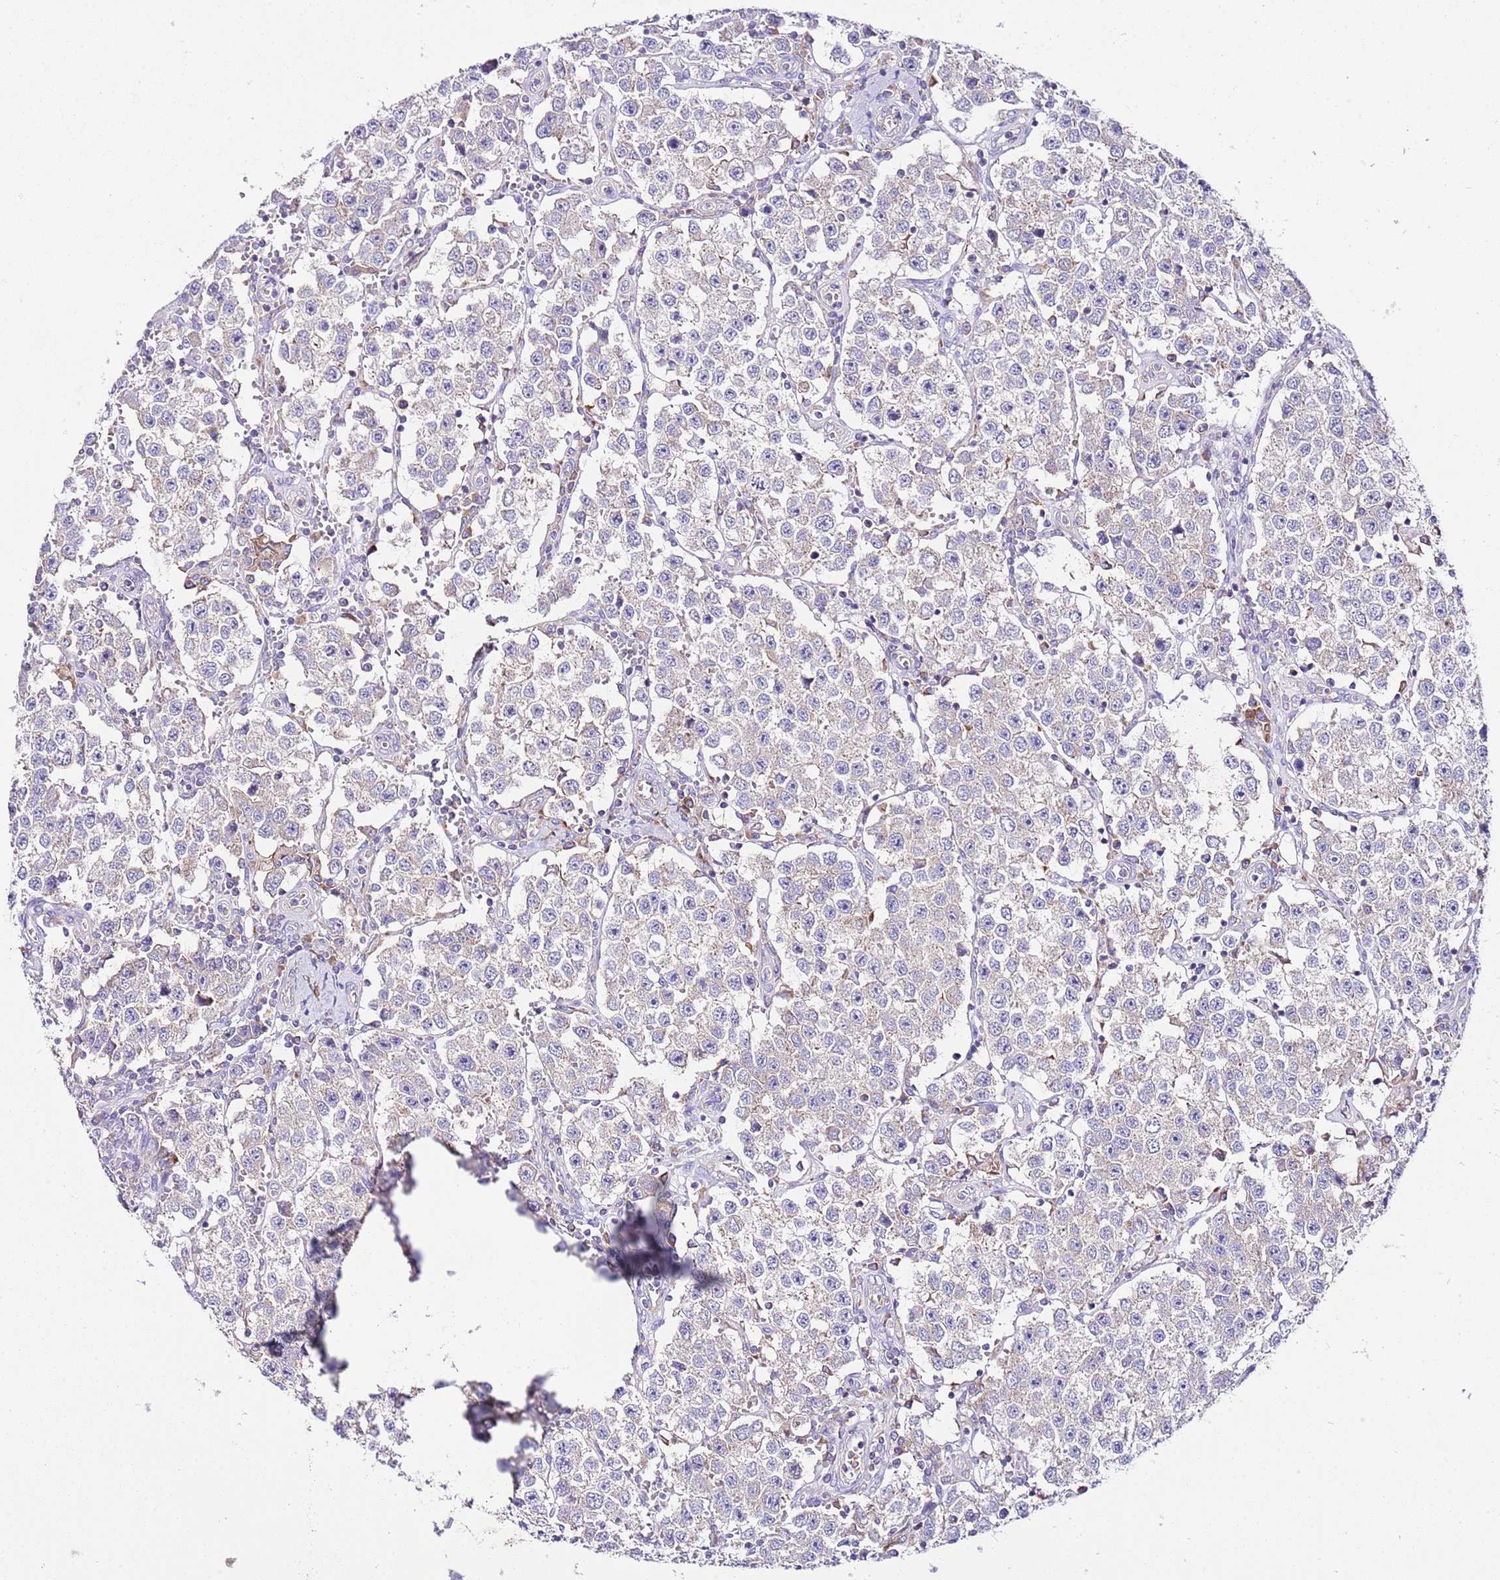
{"staining": {"intensity": "negative", "quantity": "none", "location": "none"}, "tissue": "testis cancer", "cell_type": "Tumor cells", "image_type": "cancer", "snomed": [{"axis": "morphology", "description": "Seminoma, NOS"}, {"axis": "topography", "description": "Testis"}], "caption": "A high-resolution histopathology image shows immunohistochemistry staining of seminoma (testis), which exhibits no significant staining in tumor cells.", "gene": "RPS10", "patient": {"sex": "male", "age": 37}}